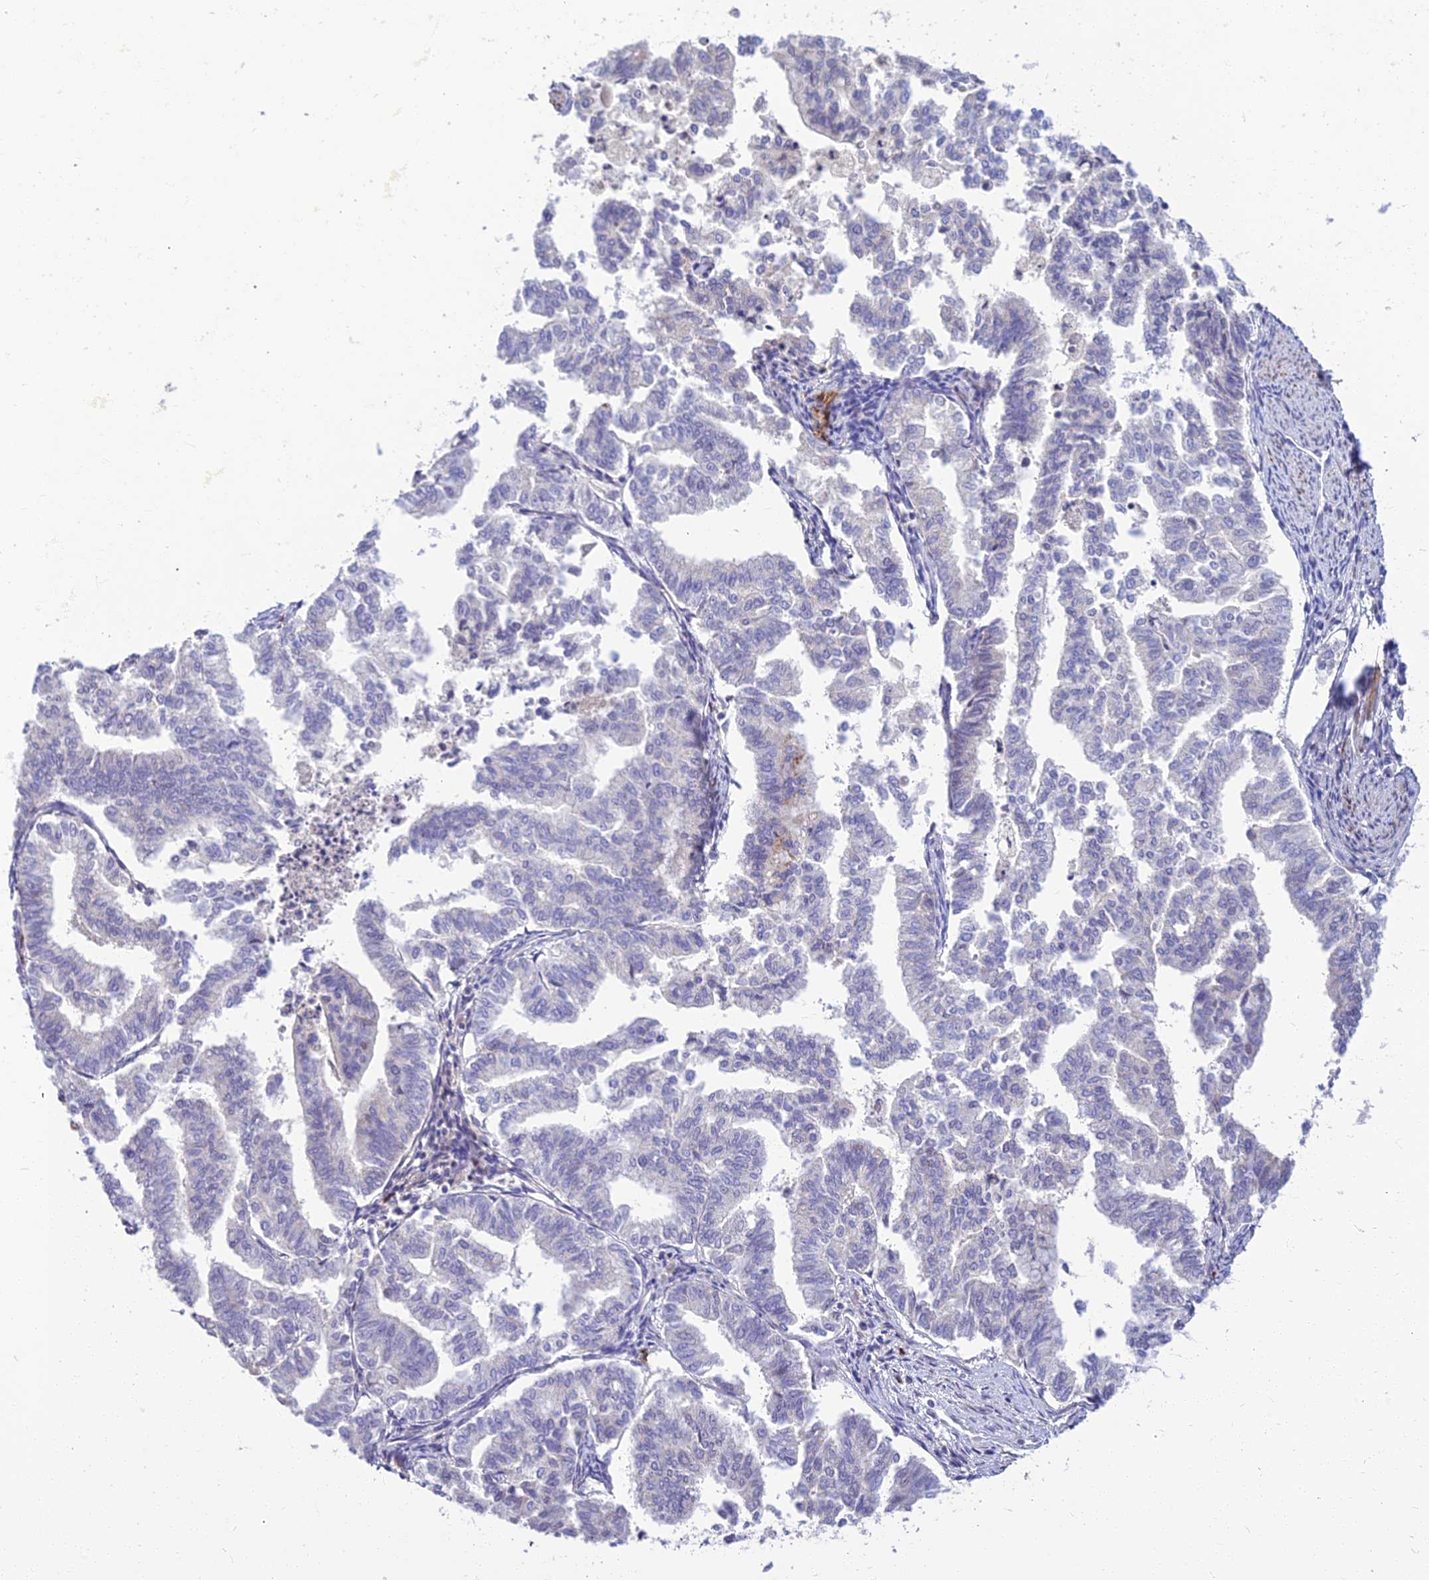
{"staining": {"intensity": "negative", "quantity": "none", "location": "none"}, "tissue": "endometrial cancer", "cell_type": "Tumor cells", "image_type": "cancer", "snomed": [{"axis": "morphology", "description": "Adenocarcinoma, NOS"}, {"axis": "topography", "description": "Endometrium"}], "caption": "Histopathology image shows no significant protein positivity in tumor cells of adenocarcinoma (endometrial).", "gene": "CLIP4", "patient": {"sex": "female", "age": 79}}